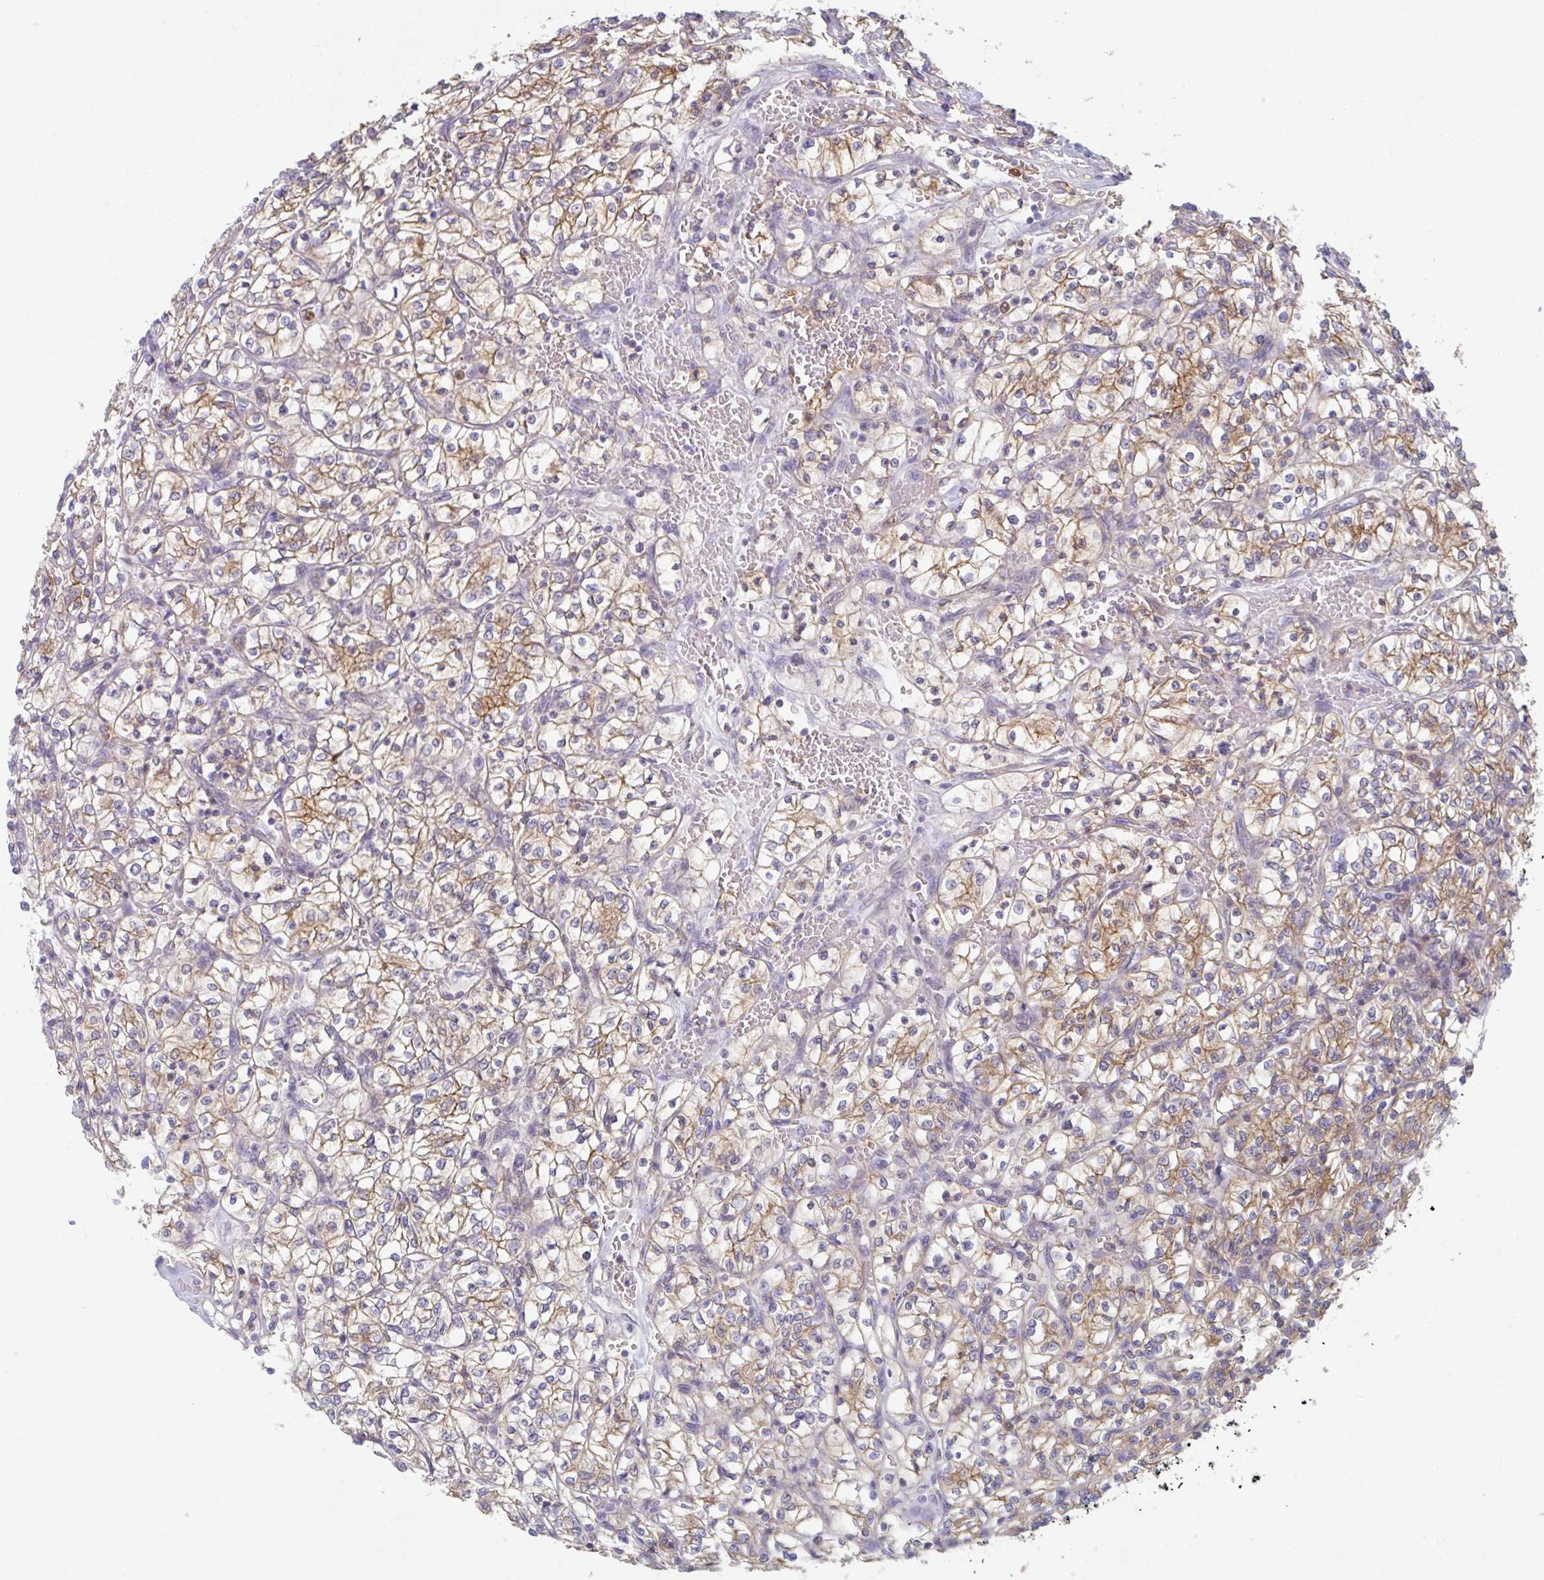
{"staining": {"intensity": "moderate", "quantity": "25%-75%", "location": "cytoplasmic/membranous"}, "tissue": "renal cancer", "cell_type": "Tumor cells", "image_type": "cancer", "snomed": [{"axis": "morphology", "description": "Adenocarcinoma, NOS"}, {"axis": "topography", "description": "Kidney"}], "caption": "High-power microscopy captured an IHC histopathology image of renal cancer (adenocarcinoma), revealing moderate cytoplasmic/membranous staining in about 25%-75% of tumor cells.", "gene": "AMPD2", "patient": {"sex": "female", "age": 64}}